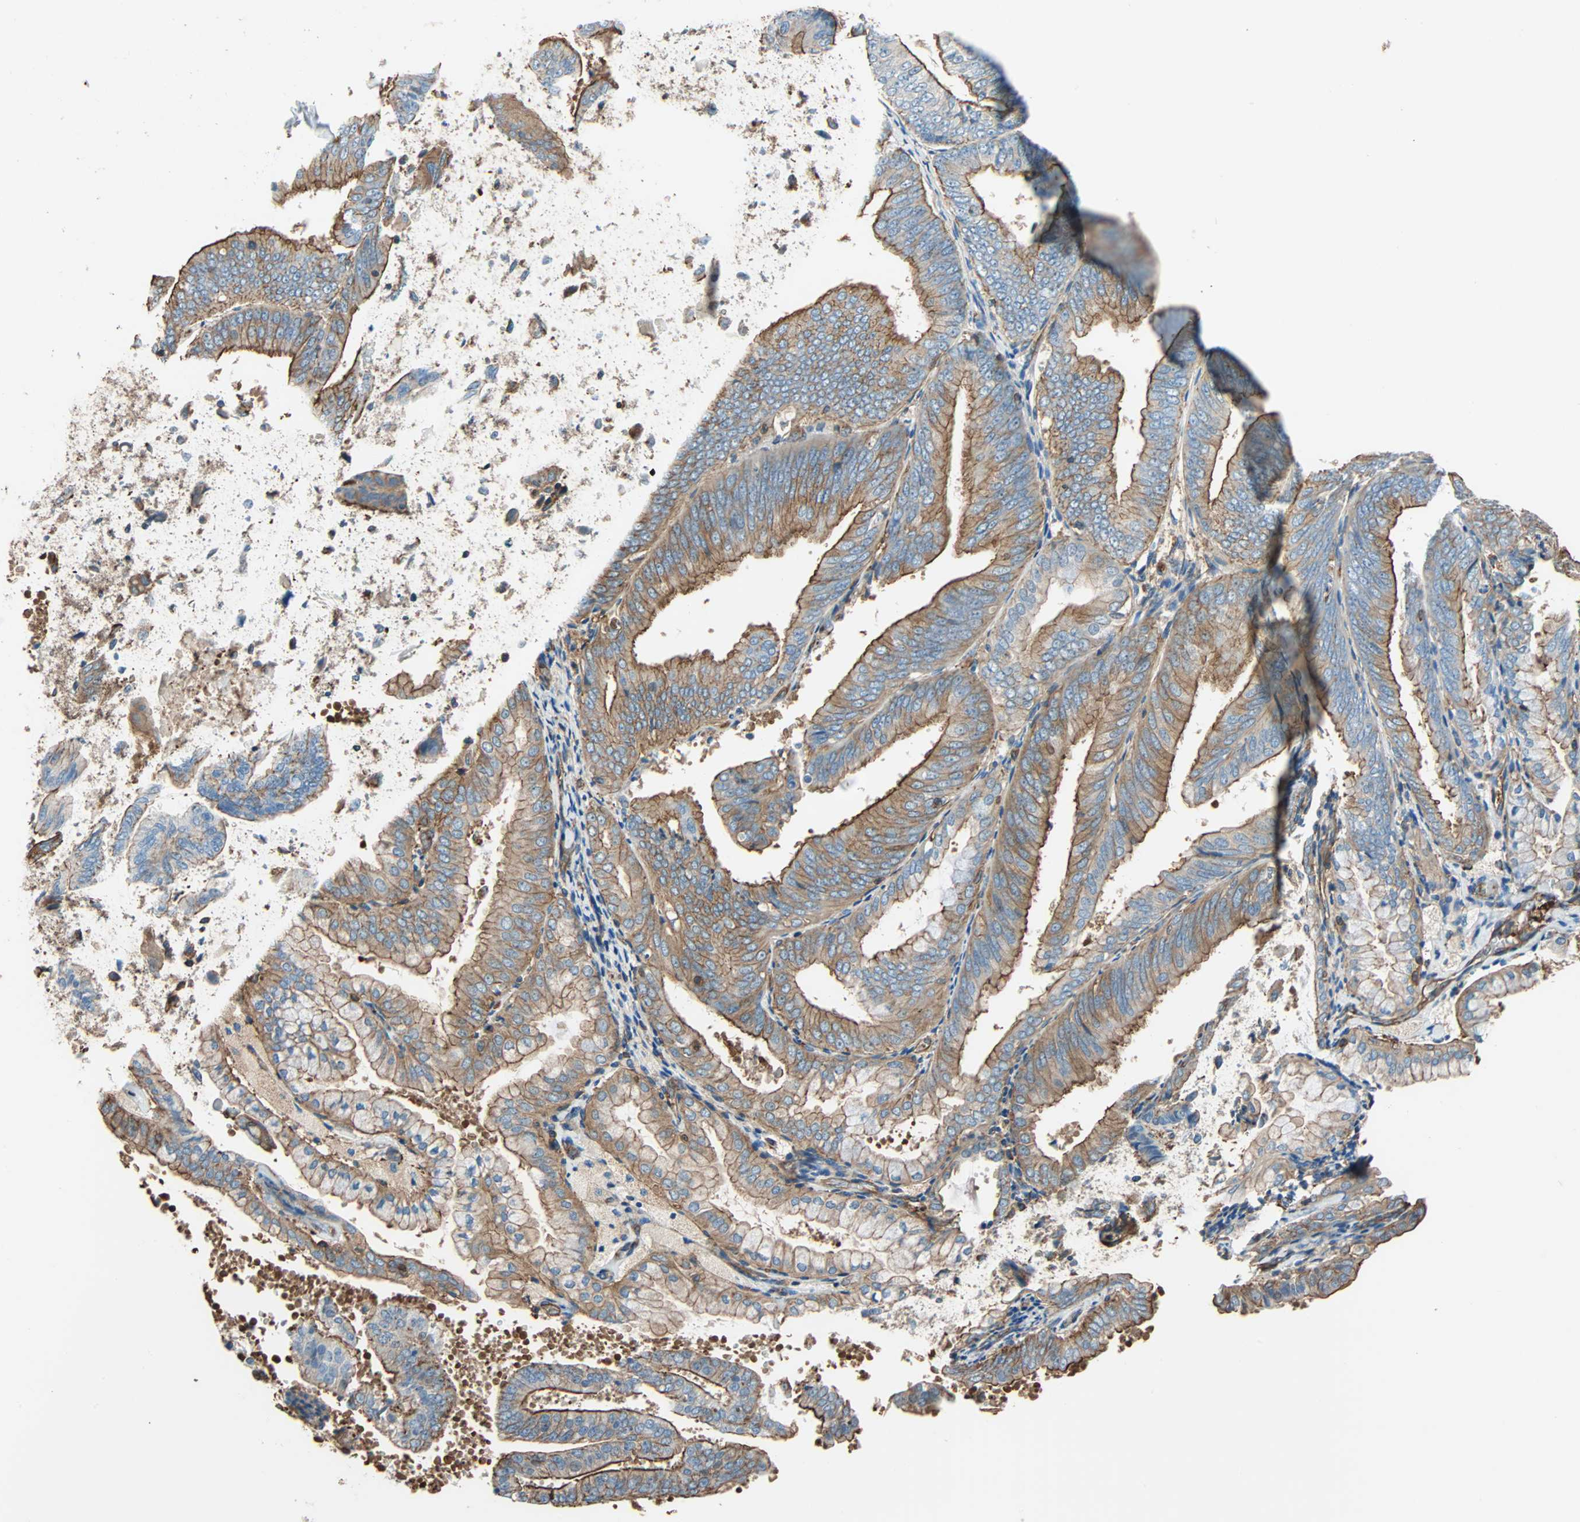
{"staining": {"intensity": "moderate", "quantity": "25%-75%", "location": "cytoplasmic/membranous"}, "tissue": "endometrial cancer", "cell_type": "Tumor cells", "image_type": "cancer", "snomed": [{"axis": "morphology", "description": "Adenocarcinoma, NOS"}, {"axis": "topography", "description": "Endometrium"}], "caption": "Protein staining exhibits moderate cytoplasmic/membranous positivity in approximately 25%-75% of tumor cells in endometrial cancer. The protein of interest is stained brown, and the nuclei are stained in blue (DAB (3,3'-diaminobenzidine) IHC with brightfield microscopy, high magnification).", "gene": "GALNT10", "patient": {"sex": "female", "age": 63}}